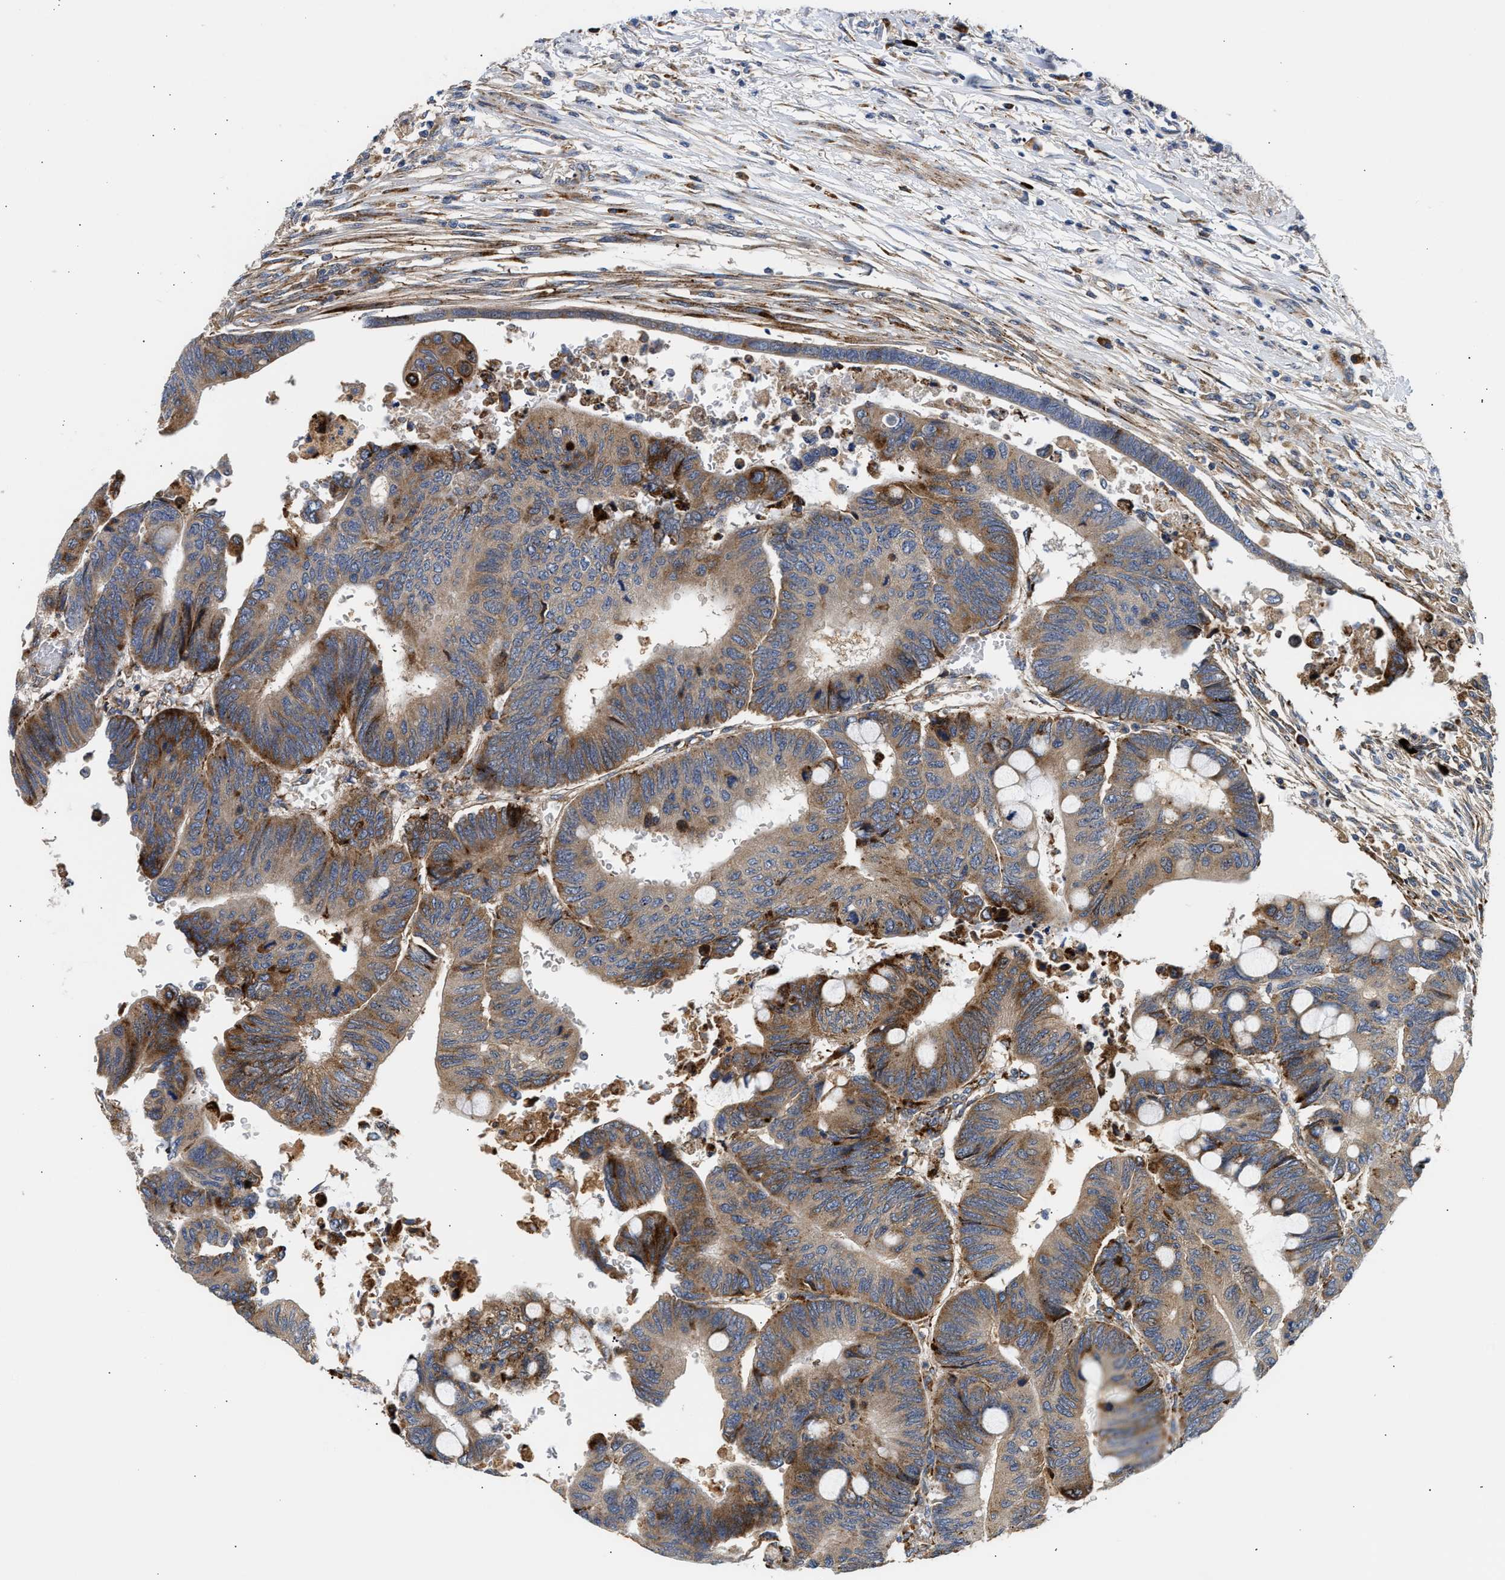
{"staining": {"intensity": "moderate", "quantity": ">75%", "location": "cytoplasmic/membranous"}, "tissue": "colorectal cancer", "cell_type": "Tumor cells", "image_type": "cancer", "snomed": [{"axis": "morphology", "description": "Normal tissue, NOS"}, {"axis": "morphology", "description": "Adenocarcinoma, NOS"}, {"axis": "topography", "description": "Rectum"}, {"axis": "topography", "description": "Peripheral nerve tissue"}], "caption": "The immunohistochemical stain highlights moderate cytoplasmic/membranous expression in tumor cells of colorectal adenocarcinoma tissue.", "gene": "AMZ1", "patient": {"sex": "male", "age": 92}}